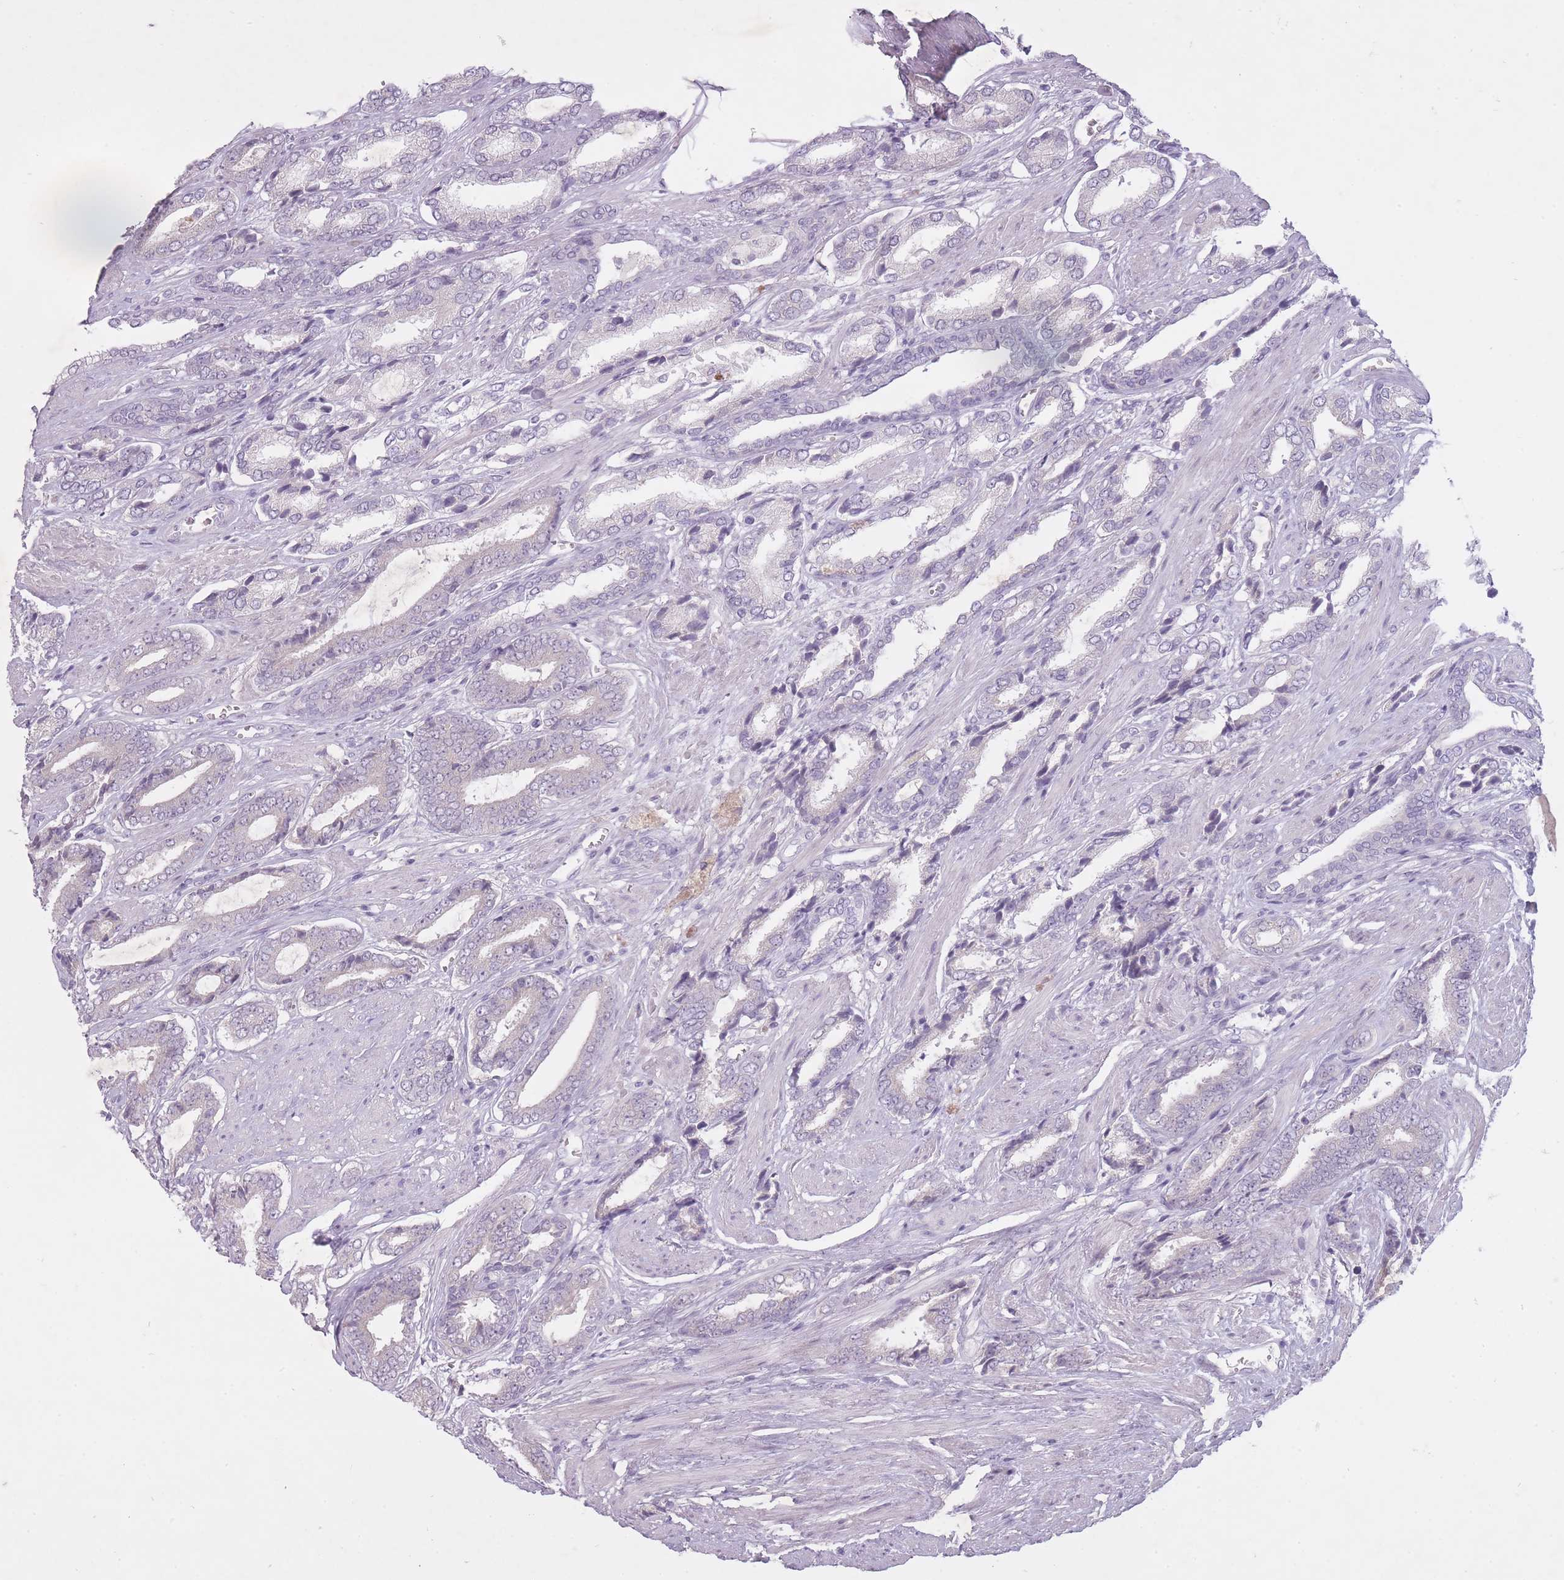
{"staining": {"intensity": "negative", "quantity": "none", "location": "none"}, "tissue": "prostate cancer", "cell_type": "Tumor cells", "image_type": "cancer", "snomed": [{"axis": "morphology", "description": "Adenocarcinoma, NOS"}, {"axis": "topography", "description": "Prostate and seminal vesicle, NOS"}], "caption": "This is an immunohistochemistry (IHC) image of prostate cancer (adenocarcinoma). There is no positivity in tumor cells.", "gene": "FAM43B", "patient": {"sex": "male", "age": 76}}